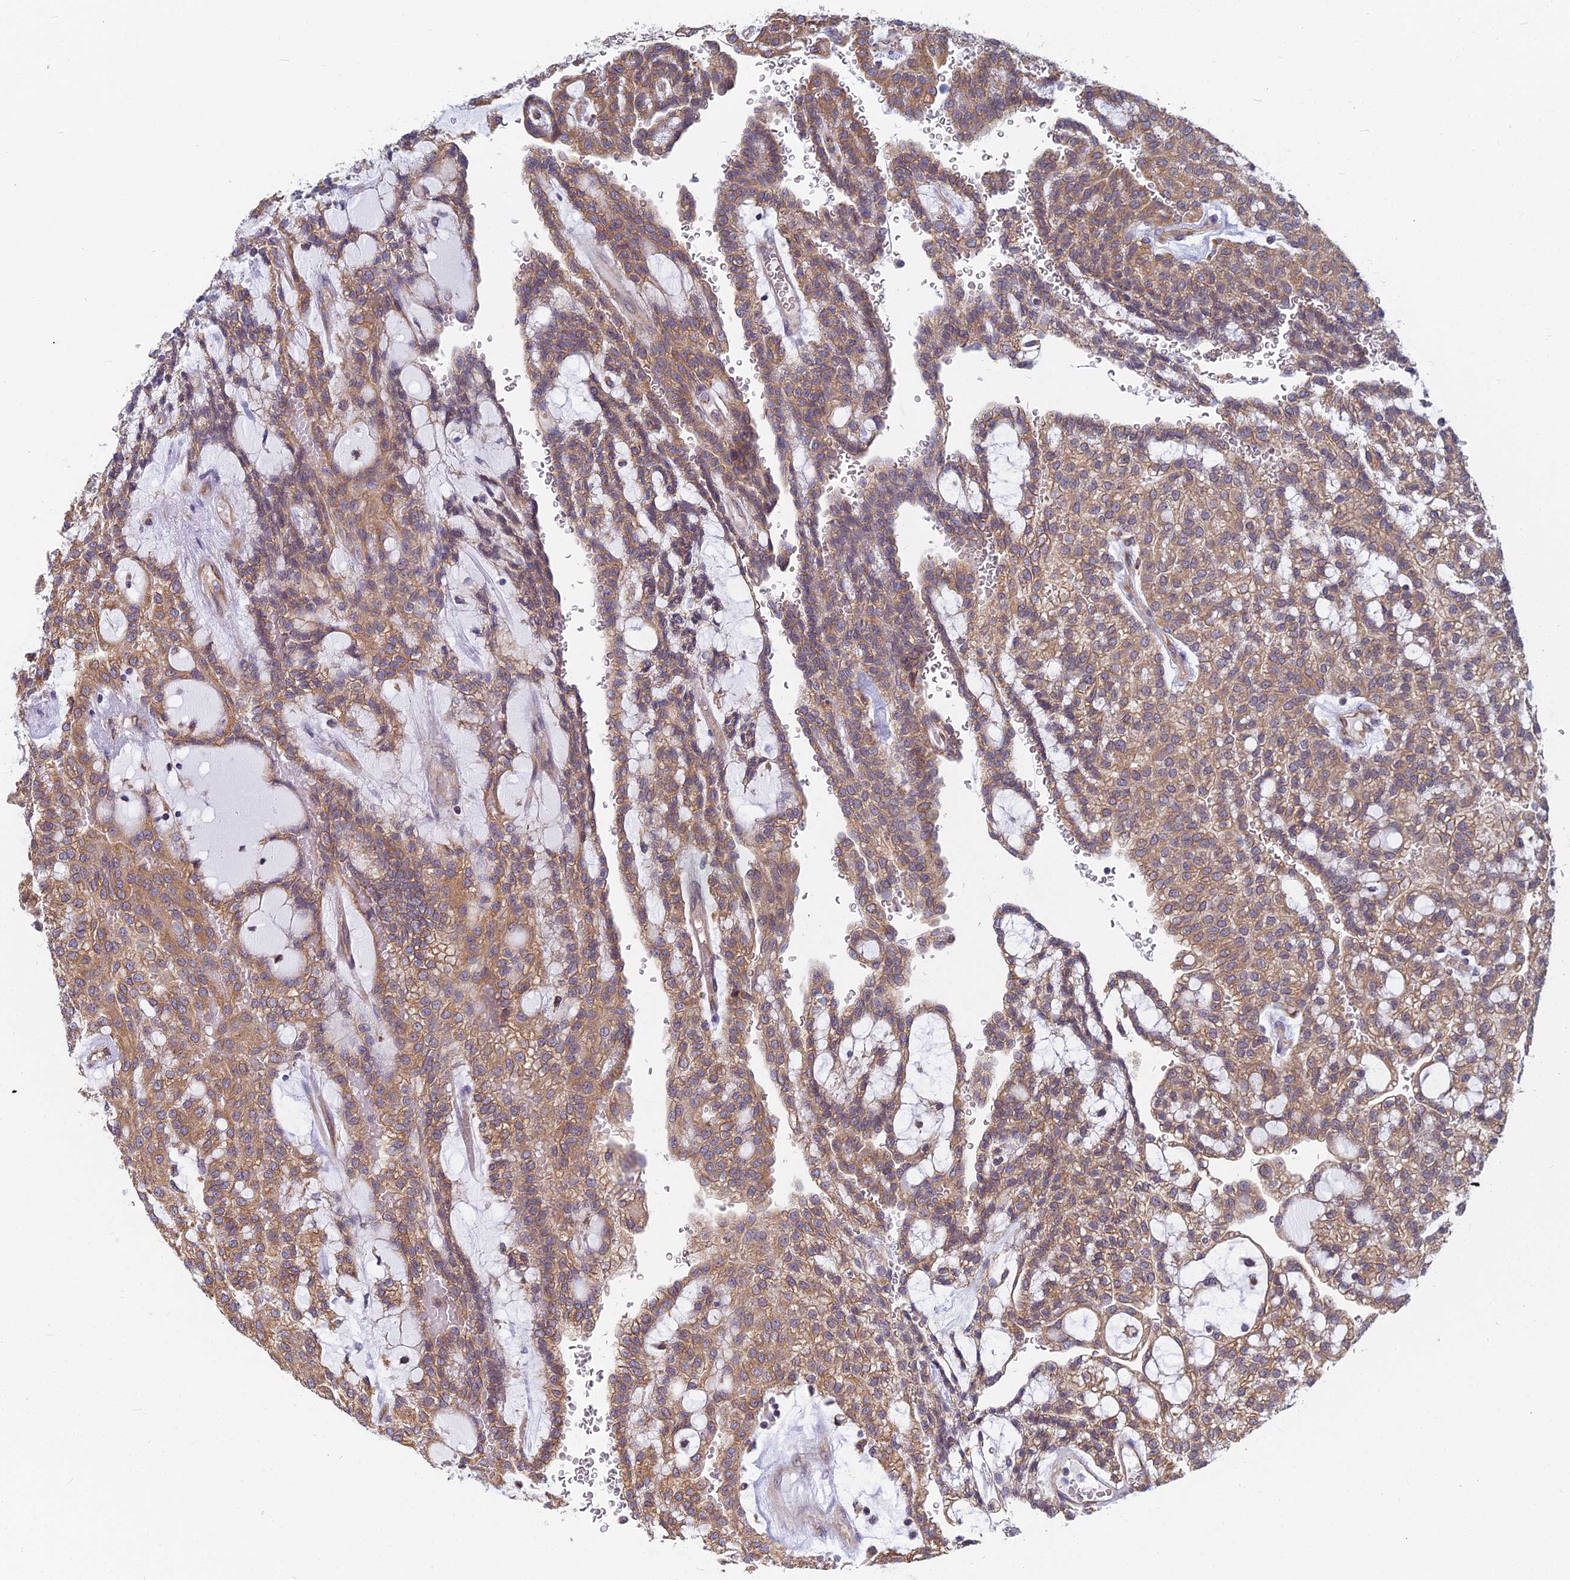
{"staining": {"intensity": "moderate", "quantity": ">75%", "location": "cytoplasmic/membranous"}, "tissue": "renal cancer", "cell_type": "Tumor cells", "image_type": "cancer", "snomed": [{"axis": "morphology", "description": "Adenocarcinoma, NOS"}, {"axis": "topography", "description": "Kidney"}], "caption": "This micrograph displays immunohistochemistry staining of renal cancer (adenocarcinoma), with medium moderate cytoplasmic/membranous positivity in approximately >75% of tumor cells.", "gene": "KIAA1143", "patient": {"sex": "male", "age": 63}}